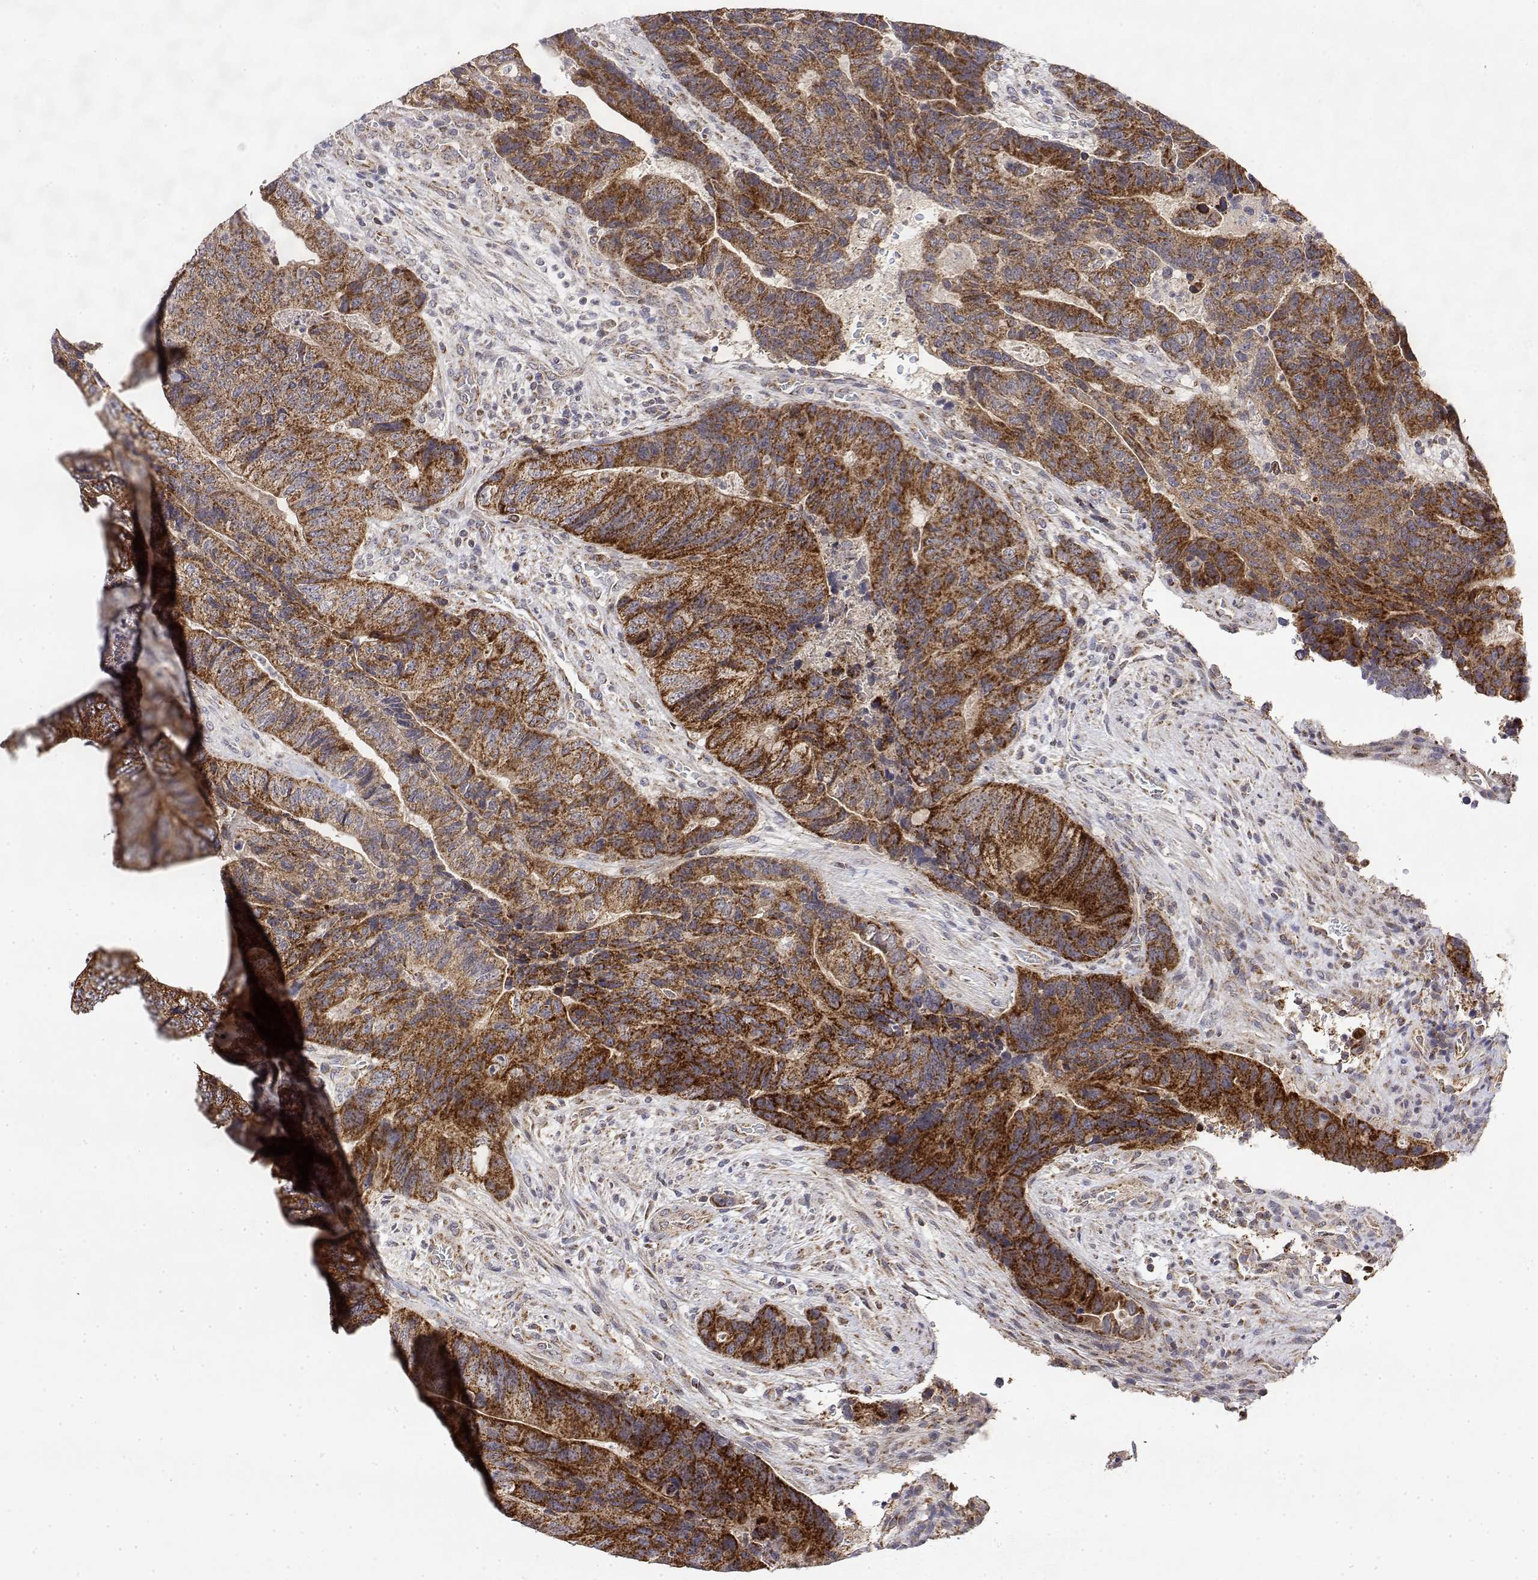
{"staining": {"intensity": "strong", "quantity": ">75%", "location": "cytoplasmic/membranous"}, "tissue": "colorectal cancer", "cell_type": "Tumor cells", "image_type": "cancer", "snomed": [{"axis": "morphology", "description": "Normal tissue, NOS"}, {"axis": "morphology", "description": "Adenocarcinoma, NOS"}, {"axis": "topography", "description": "Colon"}], "caption": "IHC of human adenocarcinoma (colorectal) demonstrates high levels of strong cytoplasmic/membranous expression in about >75% of tumor cells. Immunohistochemistry stains the protein in brown and the nuclei are stained blue.", "gene": "GADD45GIP1", "patient": {"sex": "female", "age": 48}}